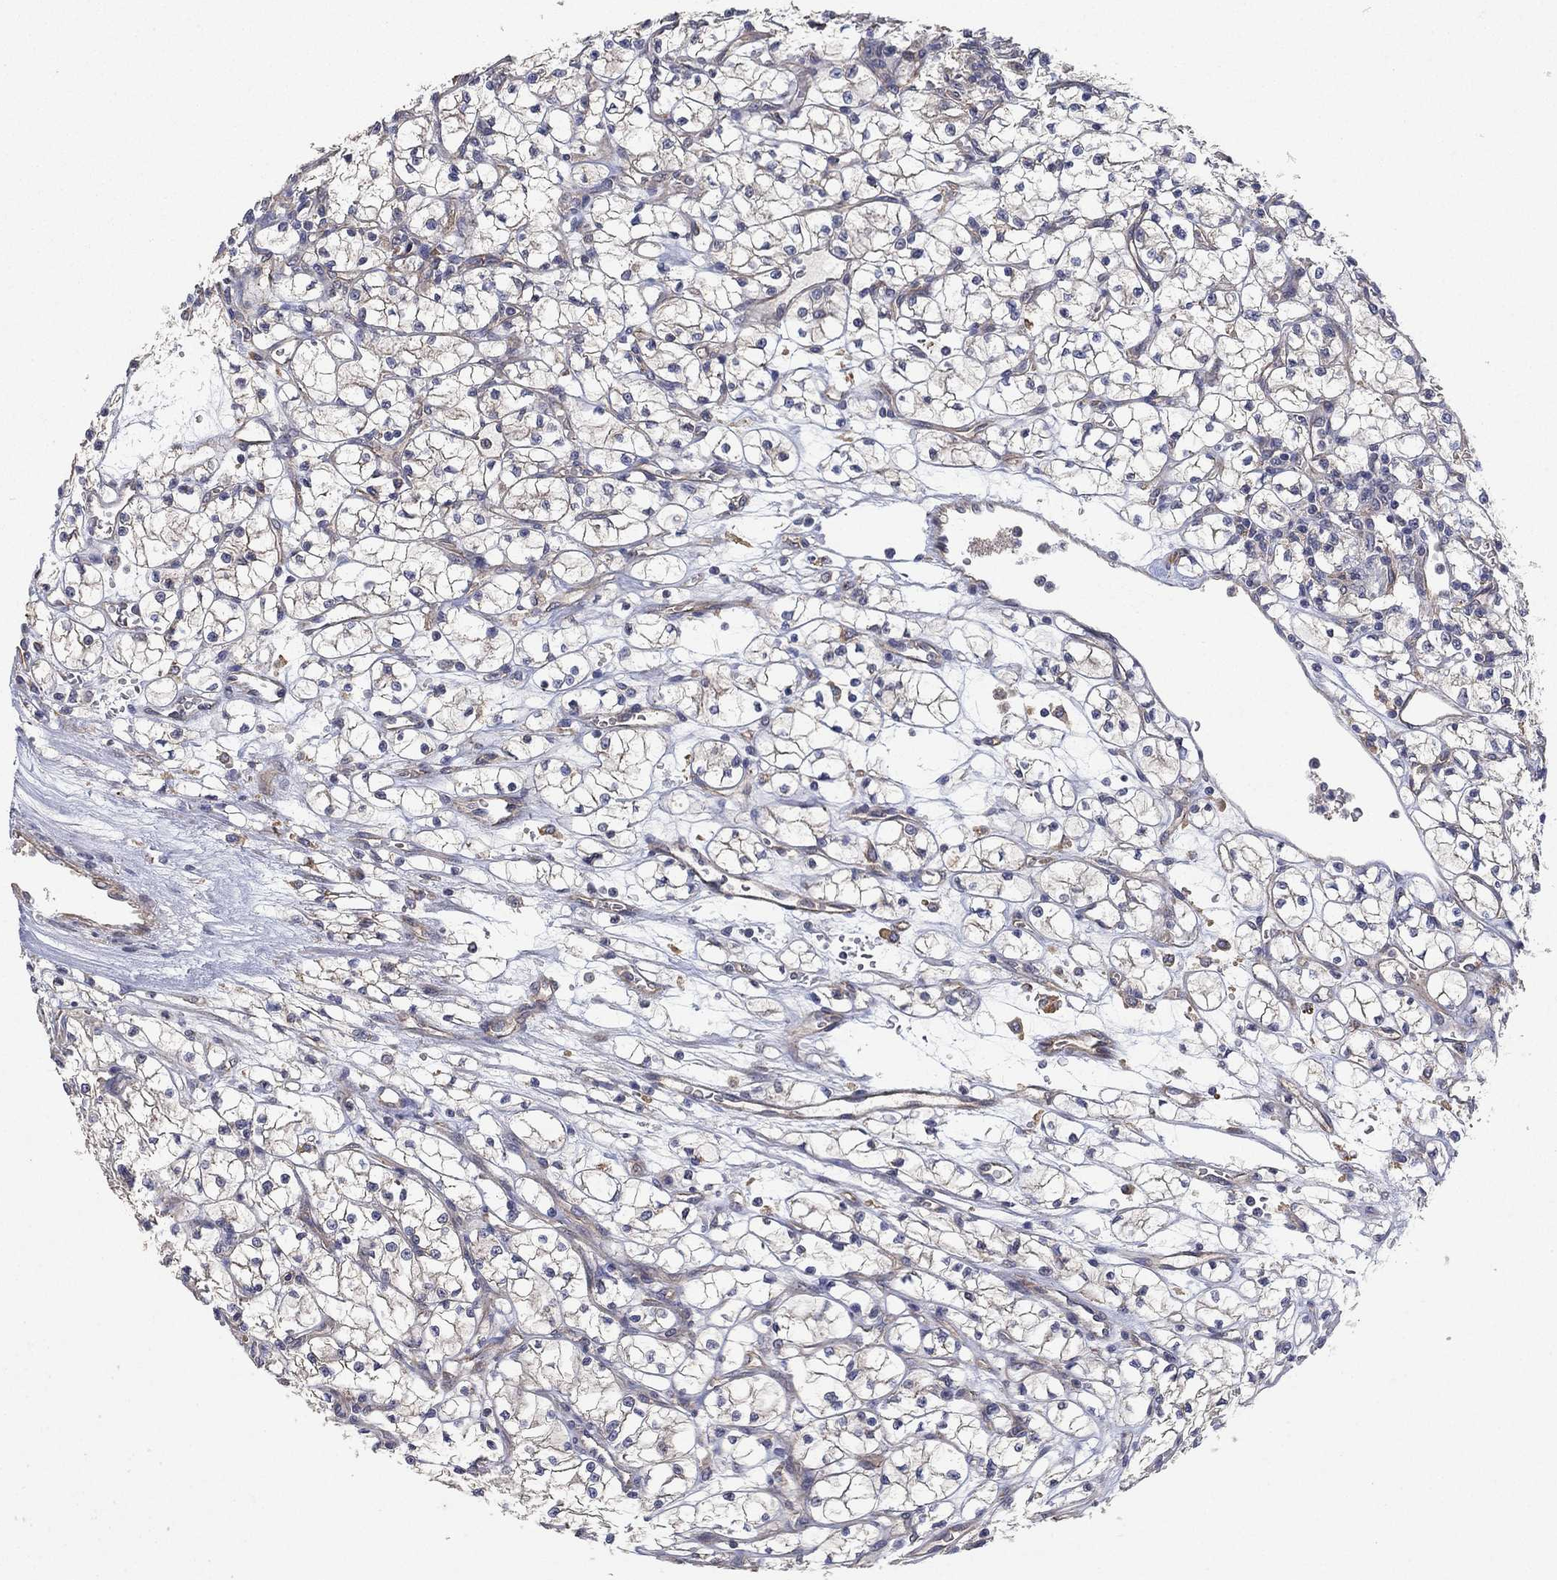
{"staining": {"intensity": "negative", "quantity": "none", "location": "none"}, "tissue": "renal cancer", "cell_type": "Tumor cells", "image_type": "cancer", "snomed": [{"axis": "morphology", "description": "Adenocarcinoma, NOS"}, {"axis": "topography", "description": "Kidney"}], "caption": "The histopathology image demonstrates no significant expression in tumor cells of renal cancer (adenocarcinoma).", "gene": "MCUR1", "patient": {"sex": "female", "age": 64}}